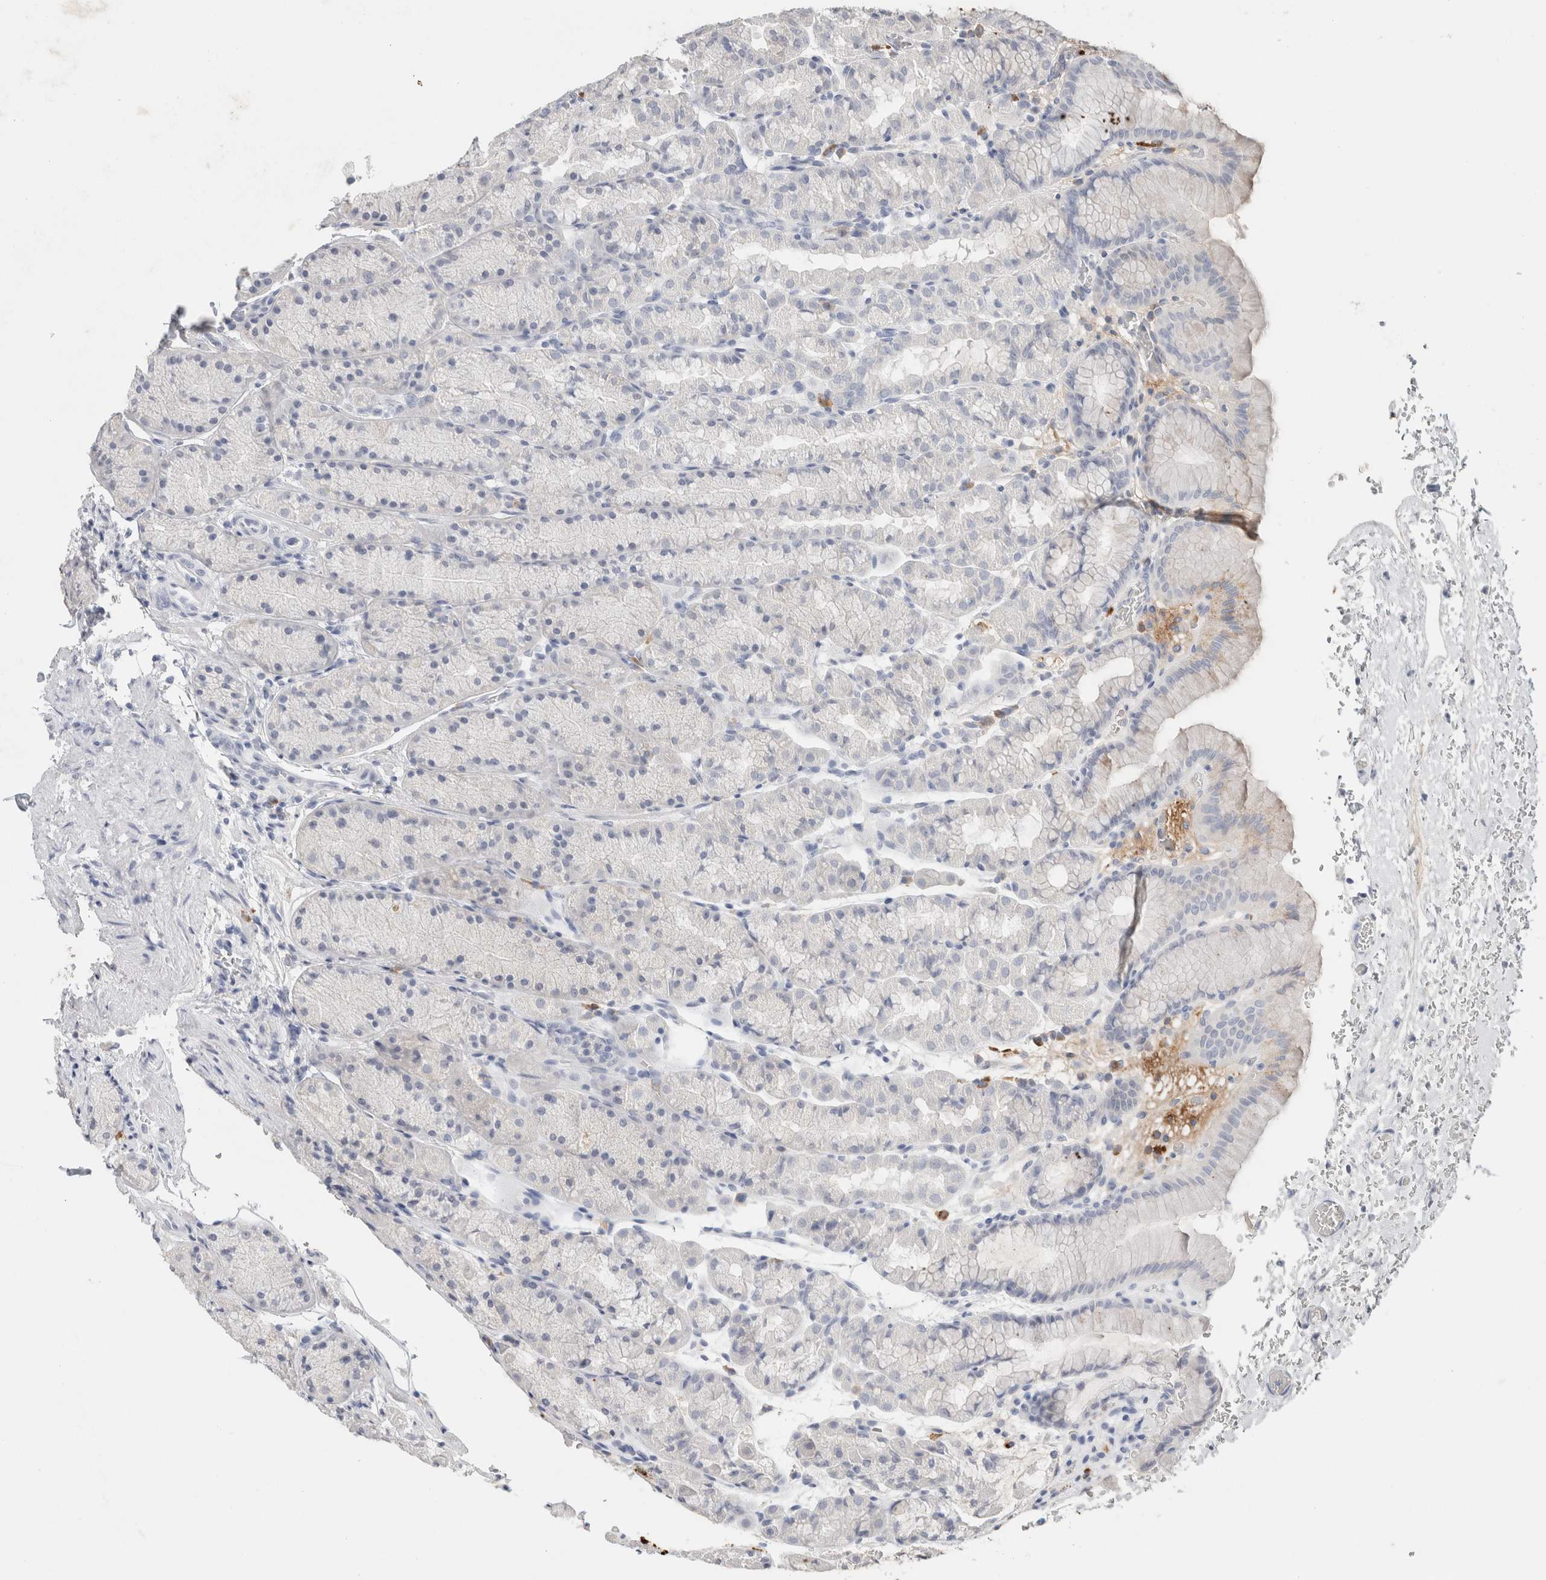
{"staining": {"intensity": "negative", "quantity": "none", "location": "none"}, "tissue": "stomach", "cell_type": "Glandular cells", "image_type": "normal", "snomed": [{"axis": "morphology", "description": "Normal tissue, NOS"}, {"axis": "topography", "description": "Stomach"}], "caption": "There is no significant positivity in glandular cells of stomach. (DAB (3,3'-diaminobenzidine) immunohistochemistry (IHC) with hematoxylin counter stain).", "gene": "IL6", "patient": {"sex": "male", "age": 42}}